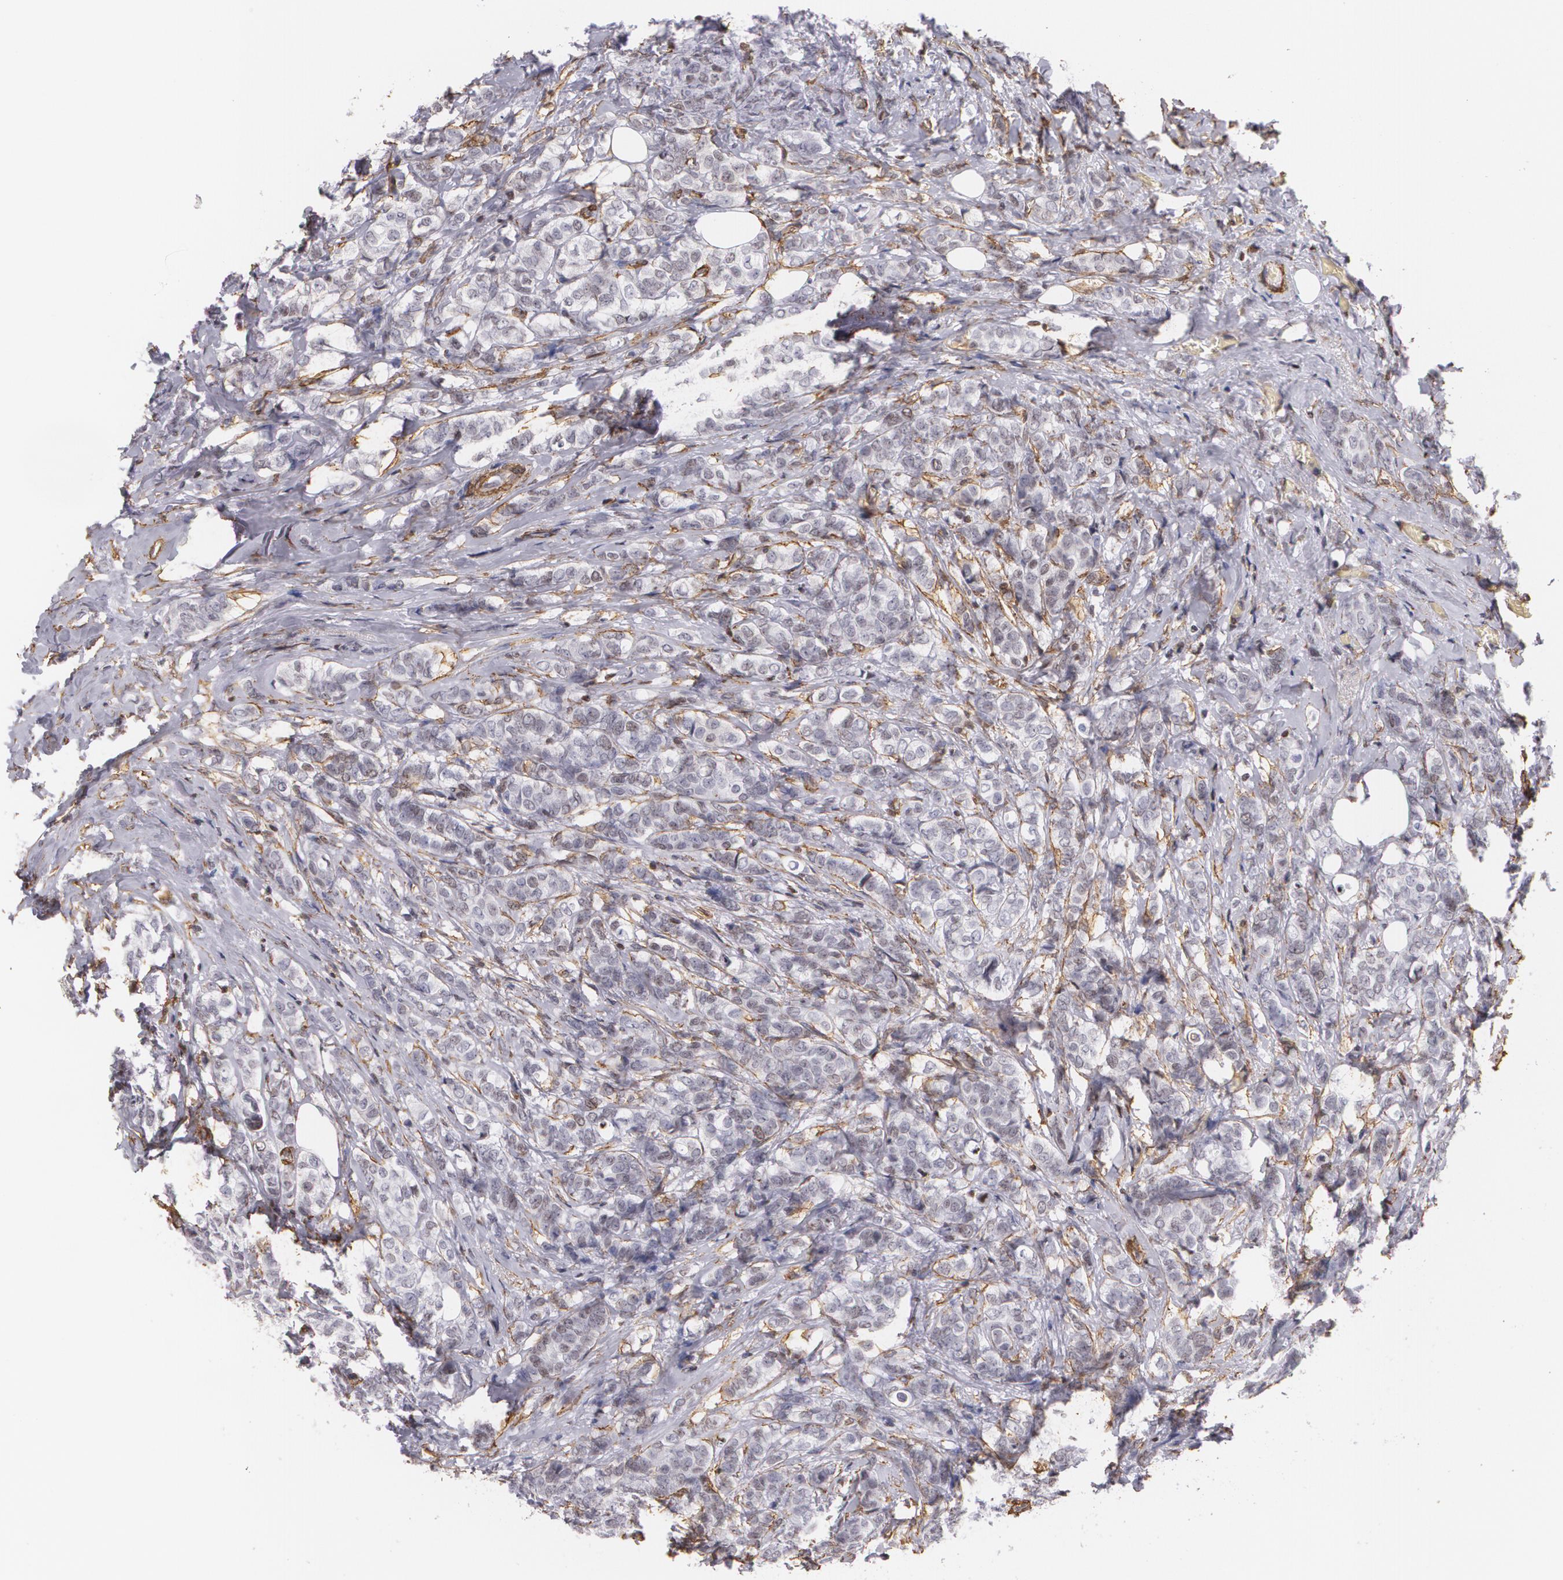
{"staining": {"intensity": "negative", "quantity": "none", "location": "none"}, "tissue": "breast cancer", "cell_type": "Tumor cells", "image_type": "cancer", "snomed": [{"axis": "morphology", "description": "Lobular carcinoma"}, {"axis": "topography", "description": "Breast"}], "caption": "Immunohistochemical staining of lobular carcinoma (breast) demonstrates no significant staining in tumor cells.", "gene": "VAMP1", "patient": {"sex": "female", "age": 60}}